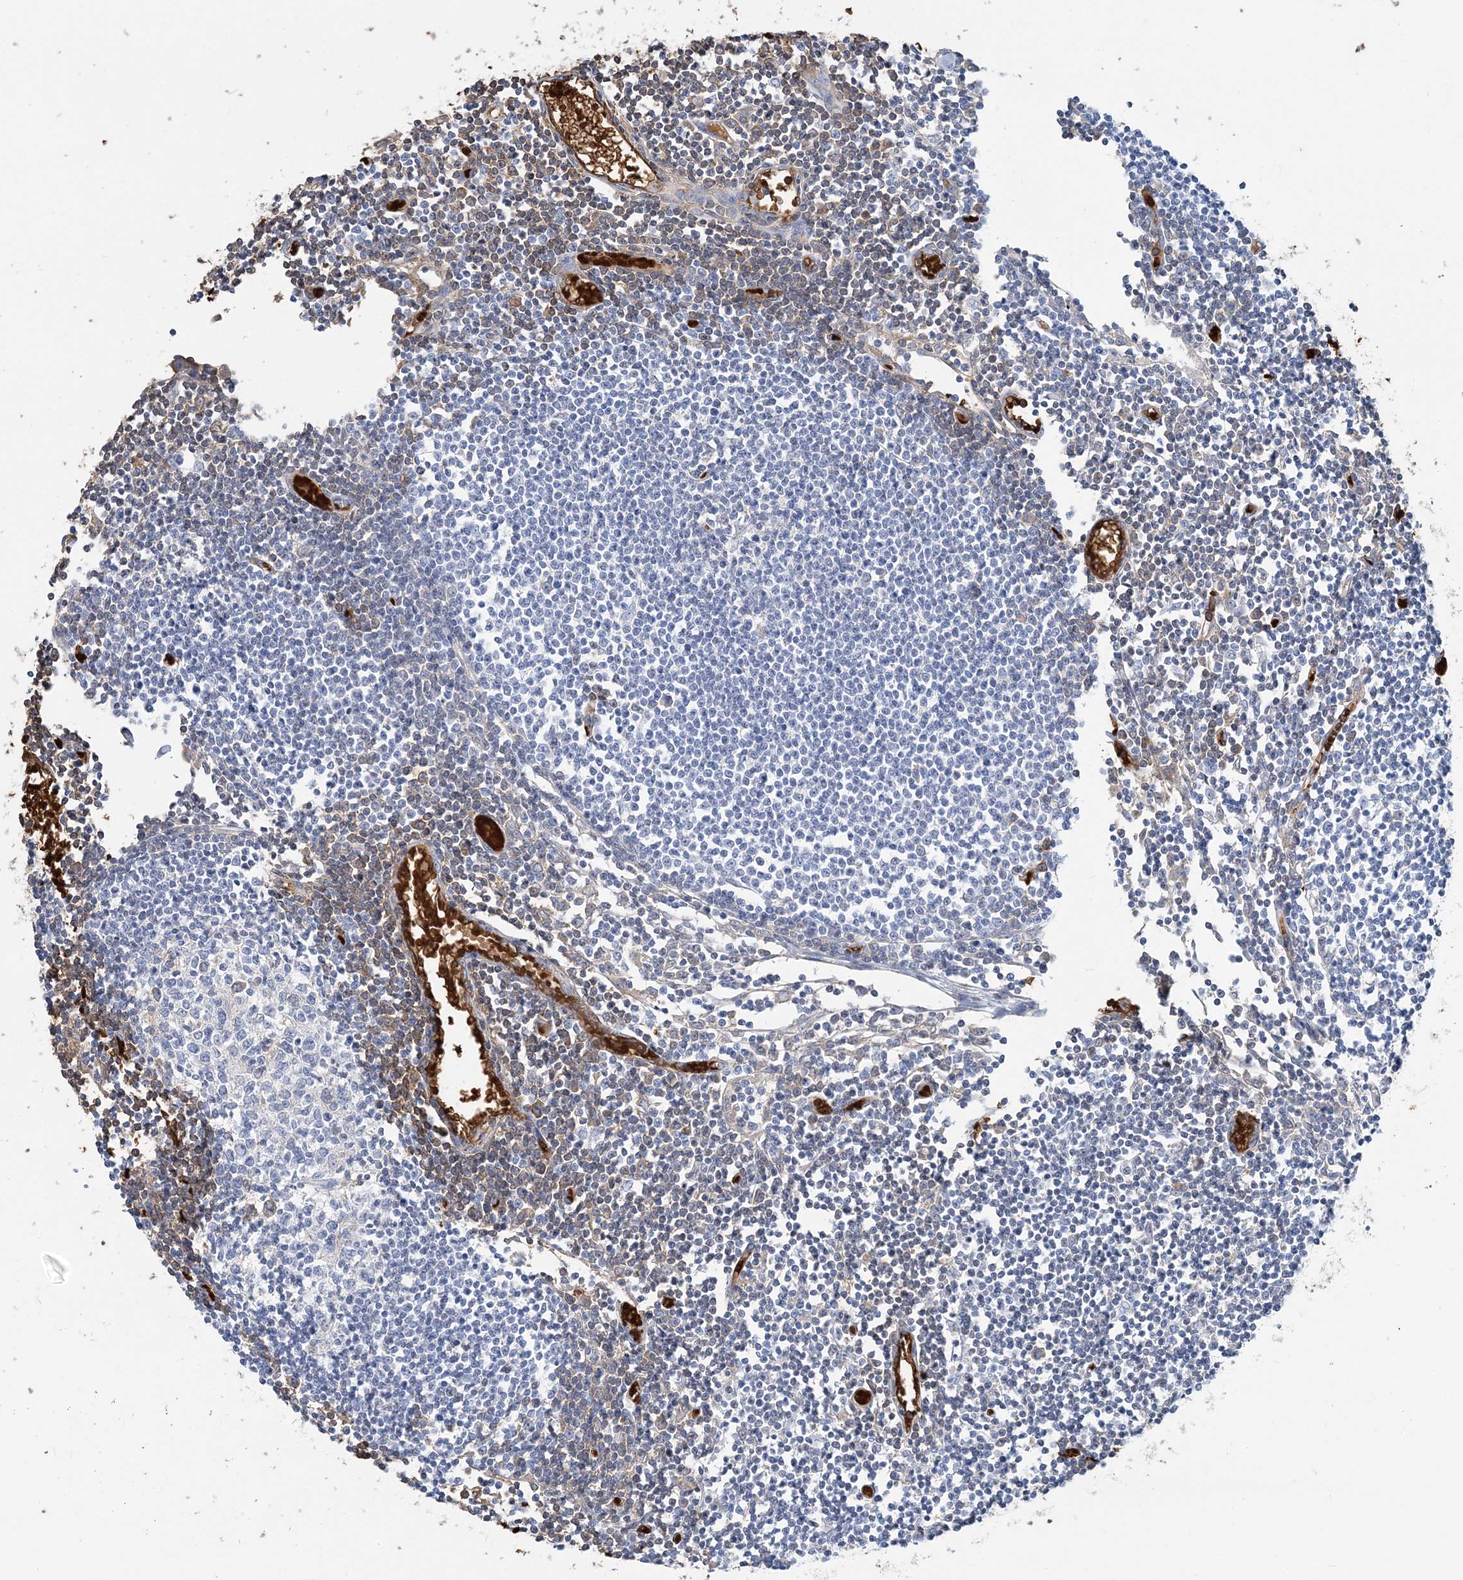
{"staining": {"intensity": "negative", "quantity": "none", "location": "none"}, "tissue": "lymph node", "cell_type": "Germinal center cells", "image_type": "normal", "snomed": [{"axis": "morphology", "description": "Normal tissue, NOS"}, {"axis": "topography", "description": "Lymph node"}], "caption": "High power microscopy photomicrograph of an immunohistochemistry (IHC) micrograph of normal lymph node, revealing no significant expression in germinal center cells.", "gene": "HBD", "patient": {"sex": "female", "age": 11}}